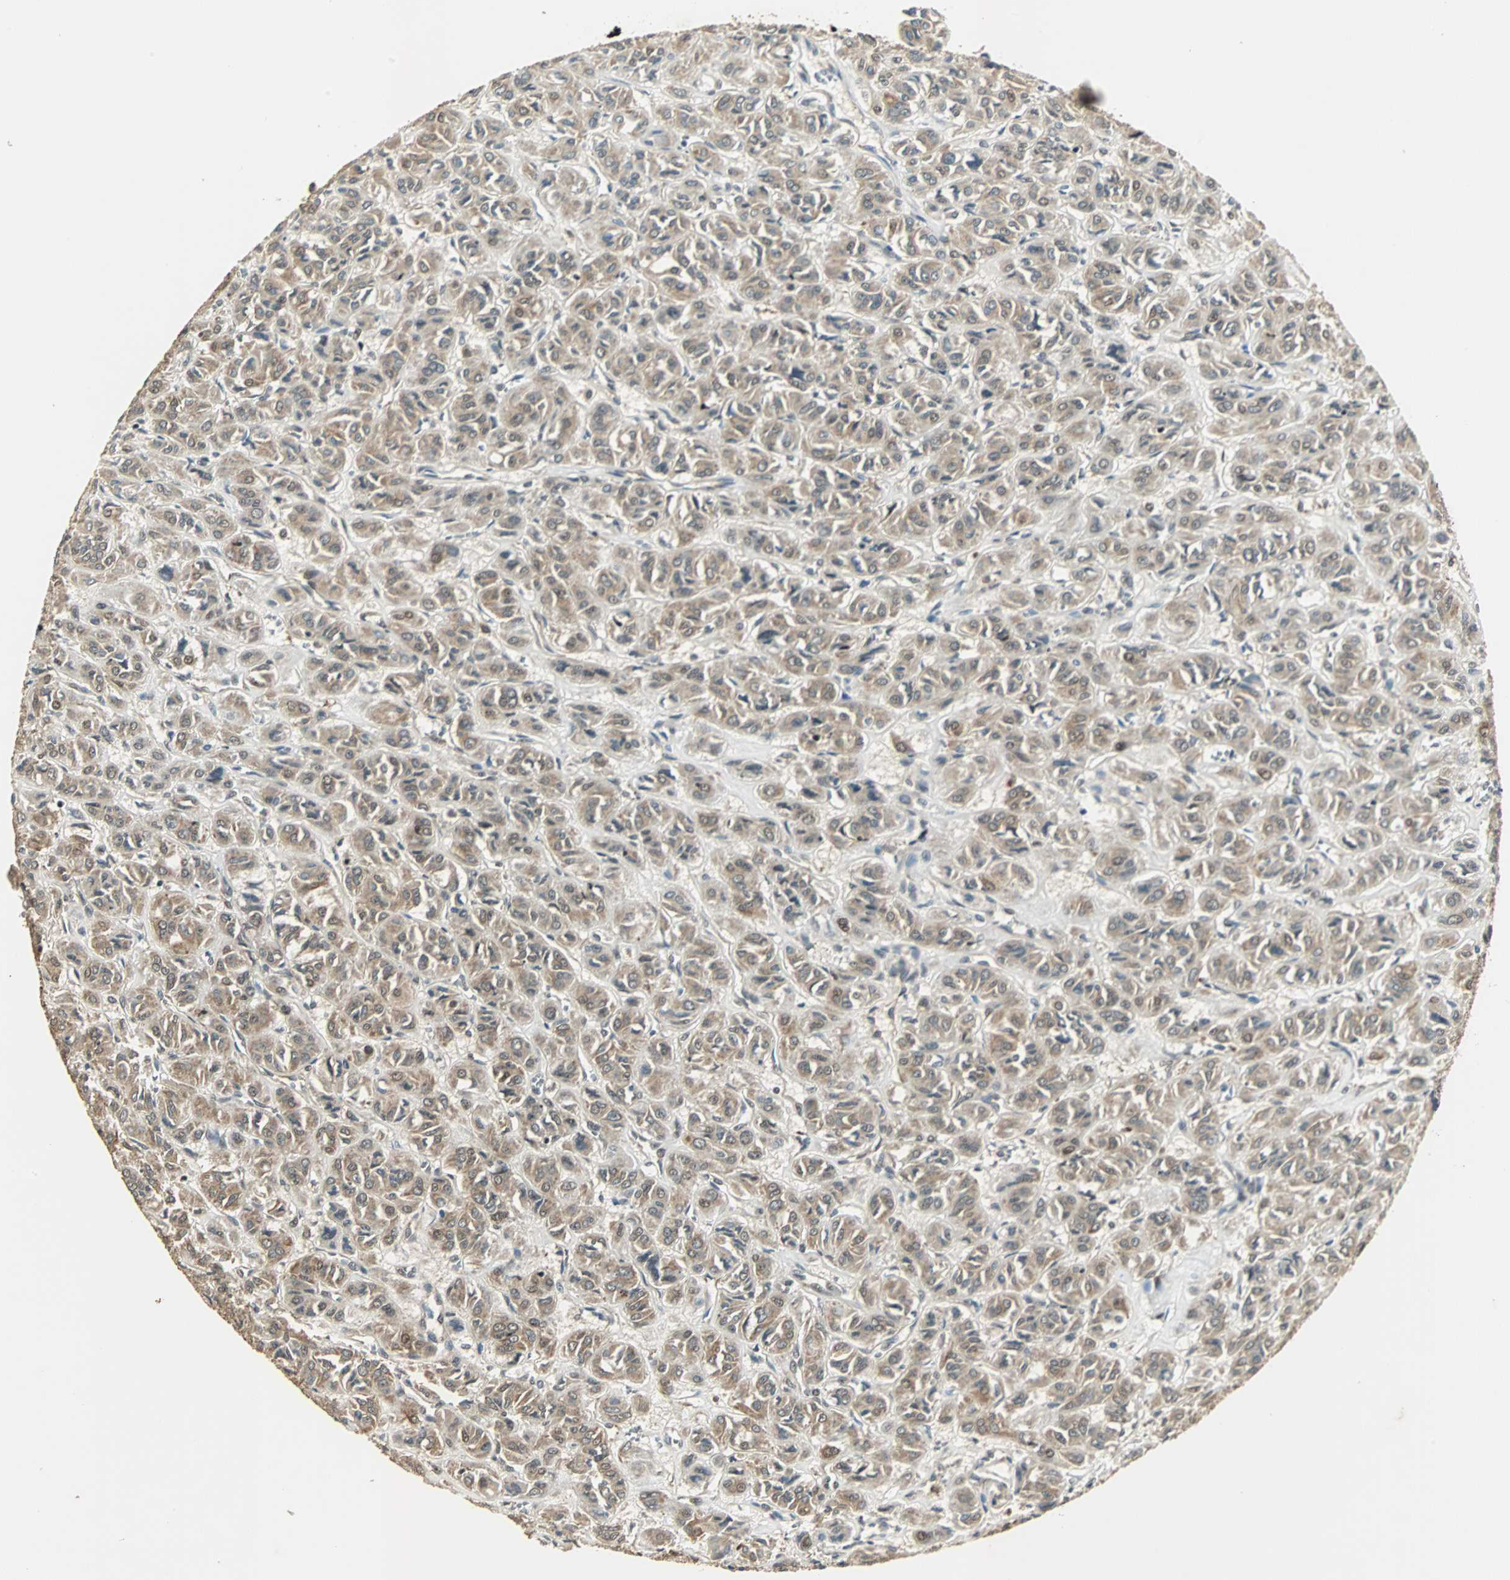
{"staining": {"intensity": "weak", "quantity": ">75%", "location": "cytoplasmic/membranous"}, "tissue": "thyroid cancer", "cell_type": "Tumor cells", "image_type": "cancer", "snomed": [{"axis": "morphology", "description": "Follicular adenoma carcinoma, NOS"}, {"axis": "topography", "description": "Thyroid gland"}], "caption": "Immunohistochemical staining of follicular adenoma carcinoma (thyroid) displays weak cytoplasmic/membranous protein expression in approximately >75% of tumor cells.", "gene": "MED4", "patient": {"sex": "female", "age": 71}}